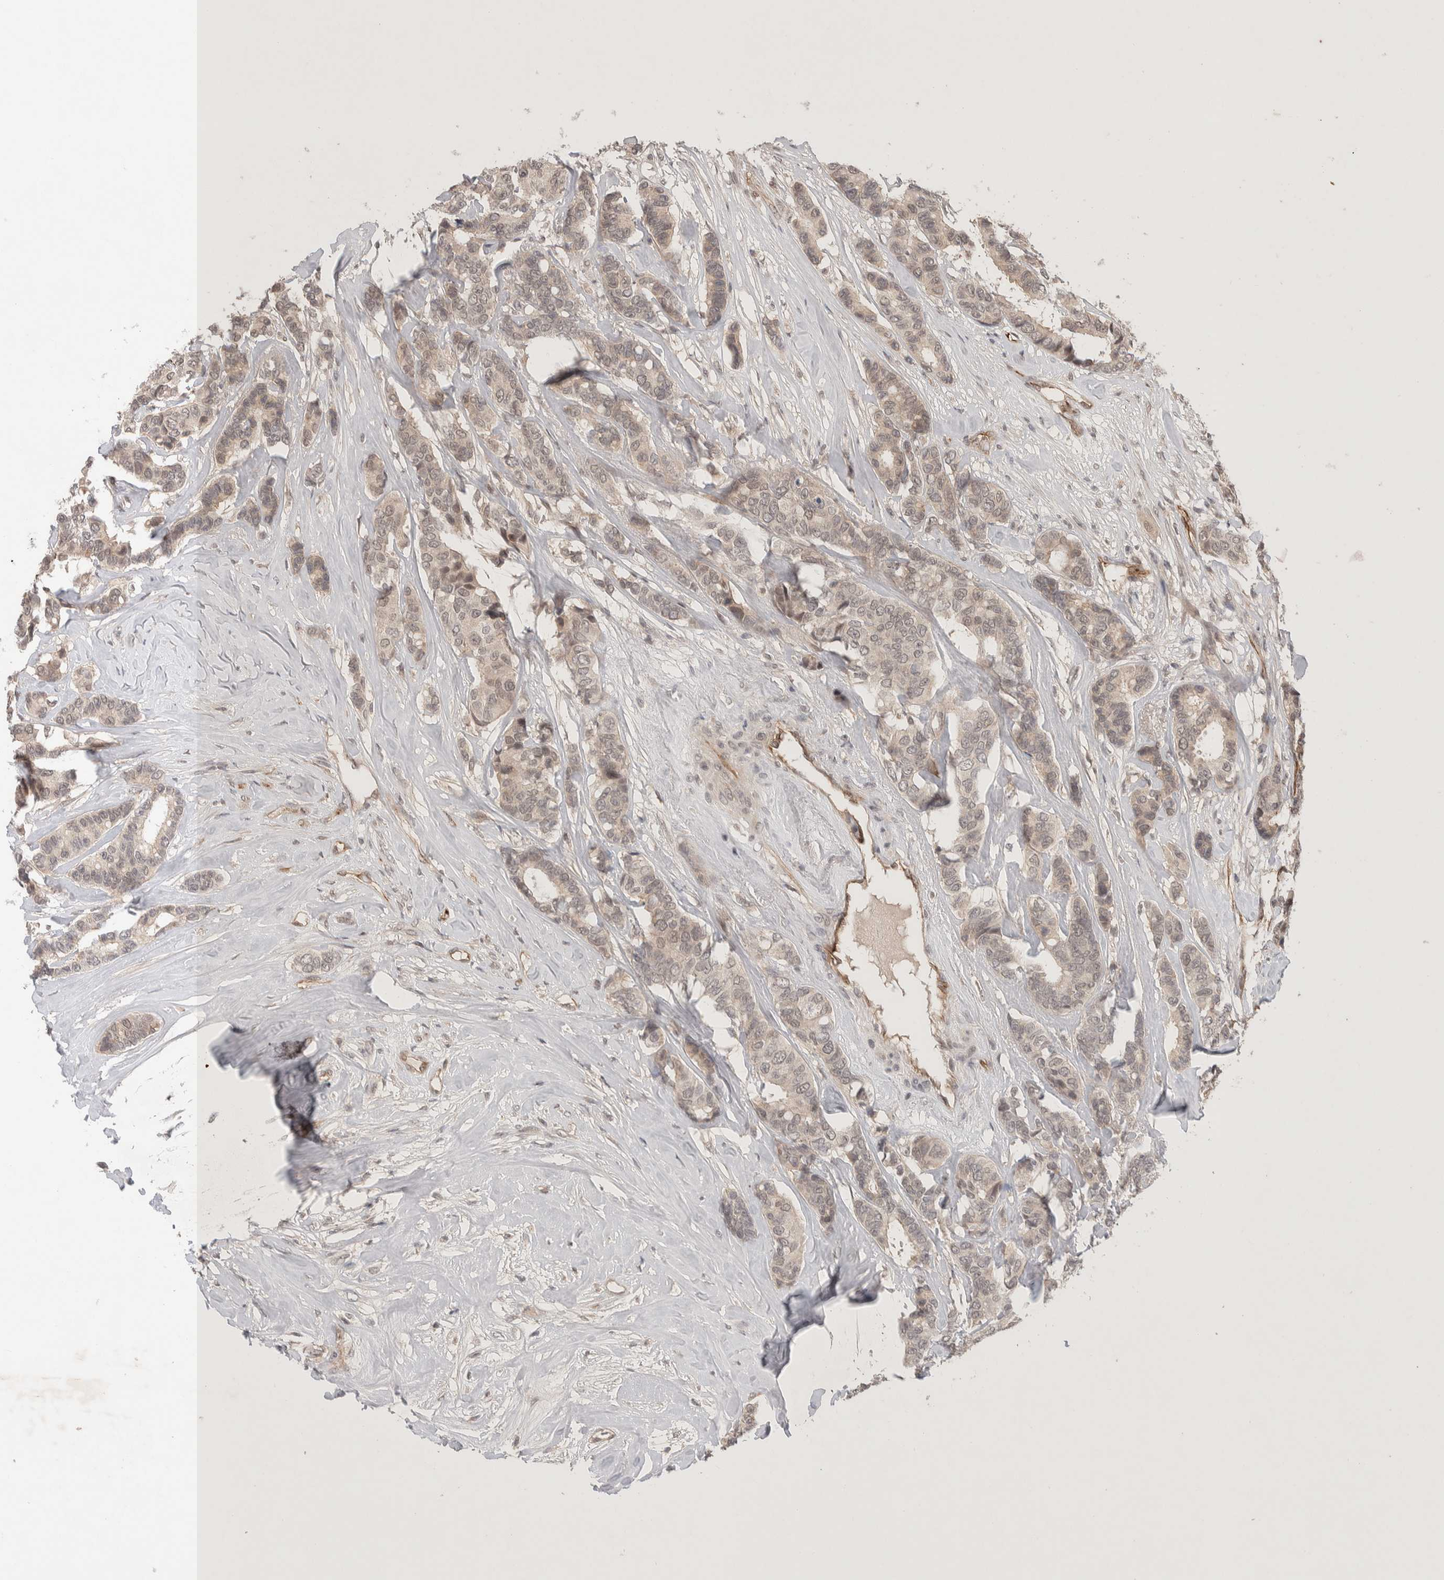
{"staining": {"intensity": "weak", "quantity": "<25%", "location": "cytoplasmic/membranous"}, "tissue": "breast cancer", "cell_type": "Tumor cells", "image_type": "cancer", "snomed": [{"axis": "morphology", "description": "Duct carcinoma"}, {"axis": "topography", "description": "Breast"}], "caption": "This is an IHC histopathology image of human breast invasive ductal carcinoma. There is no positivity in tumor cells.", "gene": "ZNF704", "patient": {"sex": "female", "age": 87}}